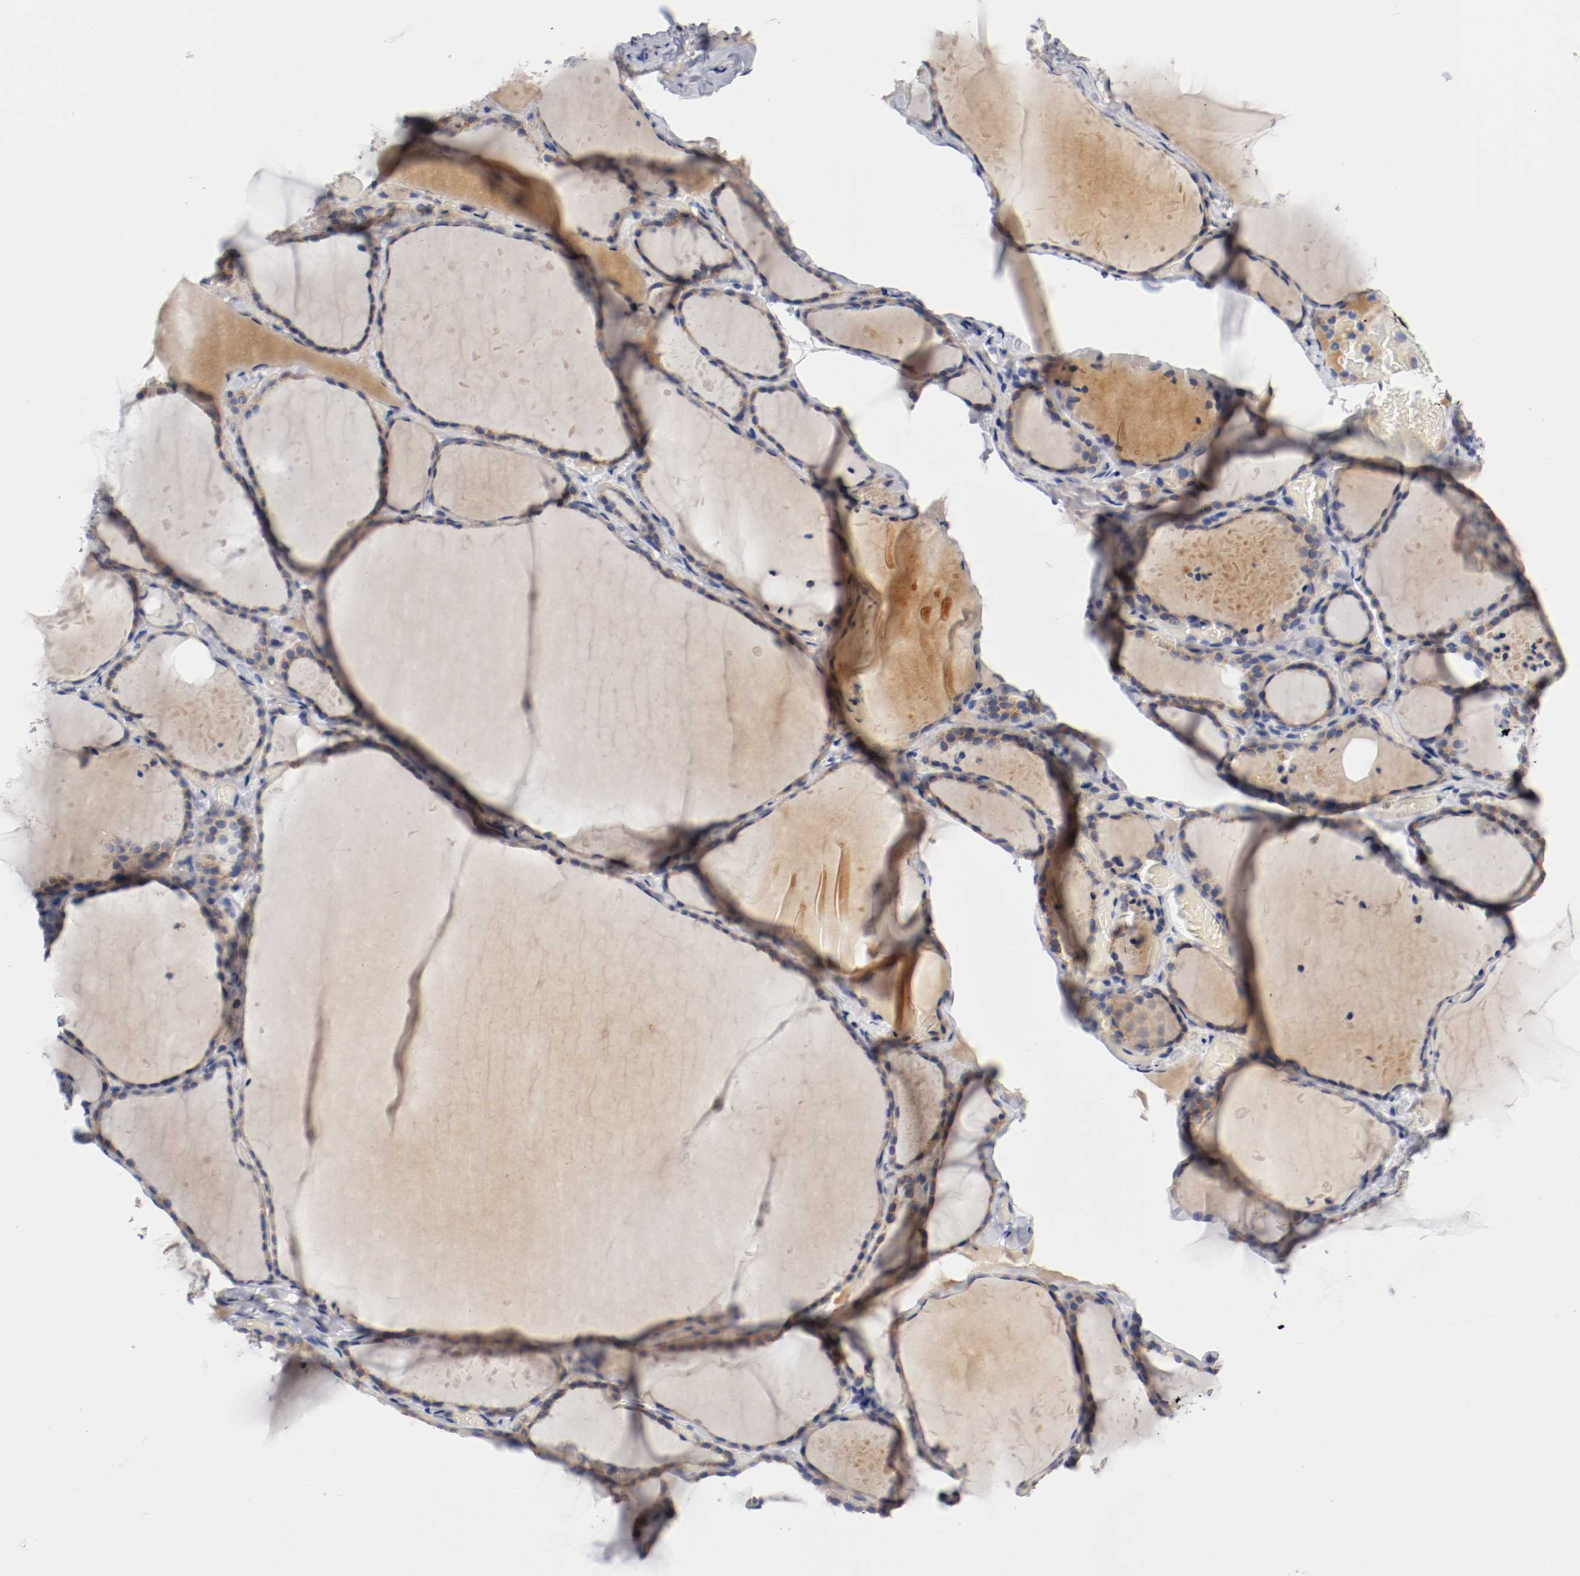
{"staining": {"intensity": "moderate", "quantity": ">75%", "location": "cytoplasmic/membranous"}, "tissue": "thyroid gland", "cell_type": "Glandular cells", "image_type": "normal", "snomed": [{"axis": "morphology", "description": "Normal tissue, NOS"}, {"axis": "topography", "description": "Thyroid gland"}], "caption": "The immunohistochemical stain highlights moderate cytoplasmic/membranous expression in glandular cells of normal thyroid gland. (Stains: DAB (3,3'-diaminobenzidine) in brown, nuclei in blue, Microscopy: brightfield microscopy at high magnification).", "gene": "PCSK6", "patient": {"sex": "female", "age": 22}}